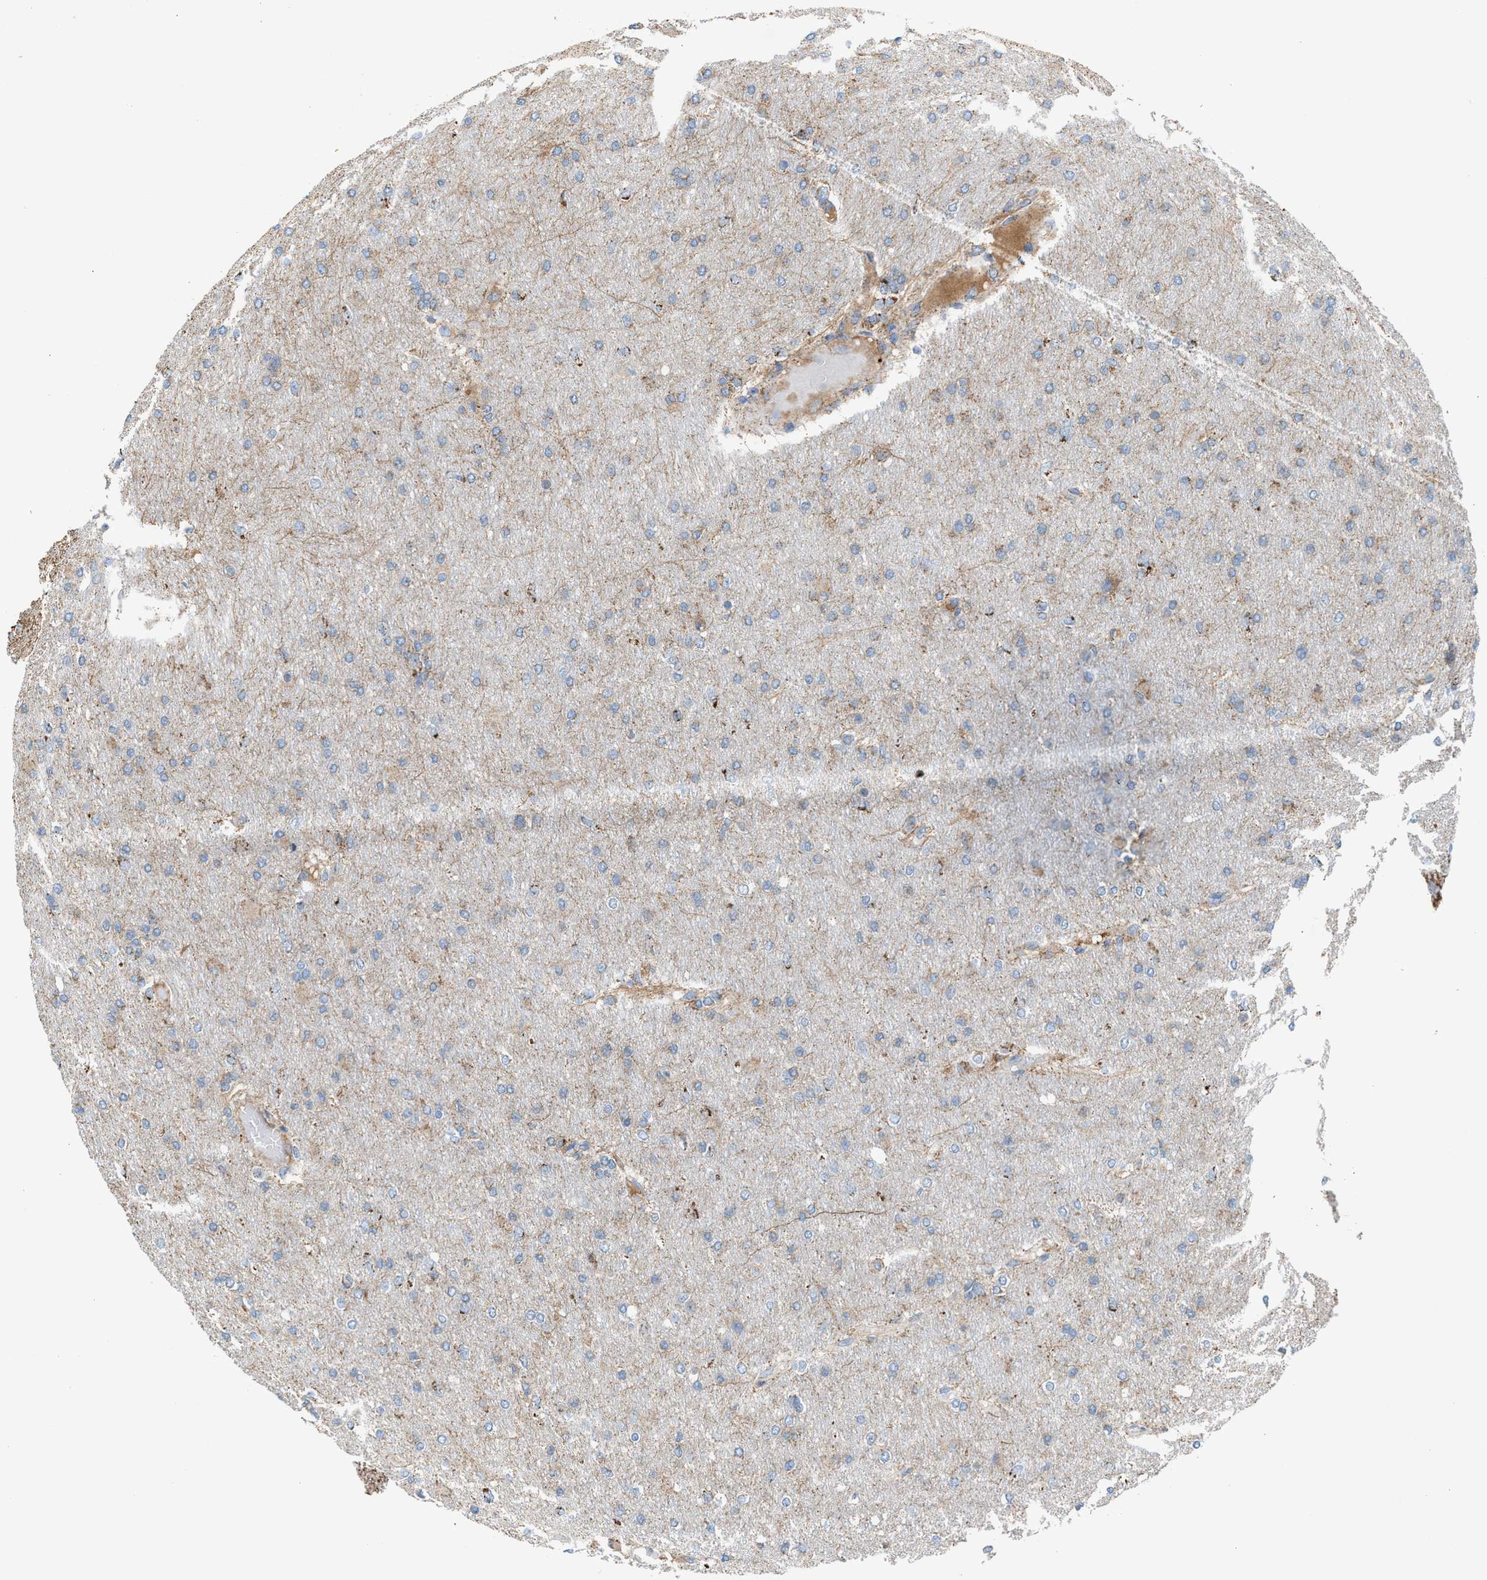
{"staining": {"intensity": "weak", "quantity": "25%-75%", "location": "cytoplasmic/membranous"}, "tissue": "glioma", "cell_type": "Tumor cells", "image_type": "cancer", "snomed": [{"axis": "morphology", "description": "Glioma, malignant, High grade"}, {"axis": "topography", "description": "Cerebral cortex"}], "caption": "A micrograph of human glioma stained for a protein displays weak cytoplasmic/membranous brown staining in tumor cells. (Brightfield microscopy of DAB IHC at high magnification).", "gene": "PMPCA", "patient": {"sex": "female", "age": 36}}